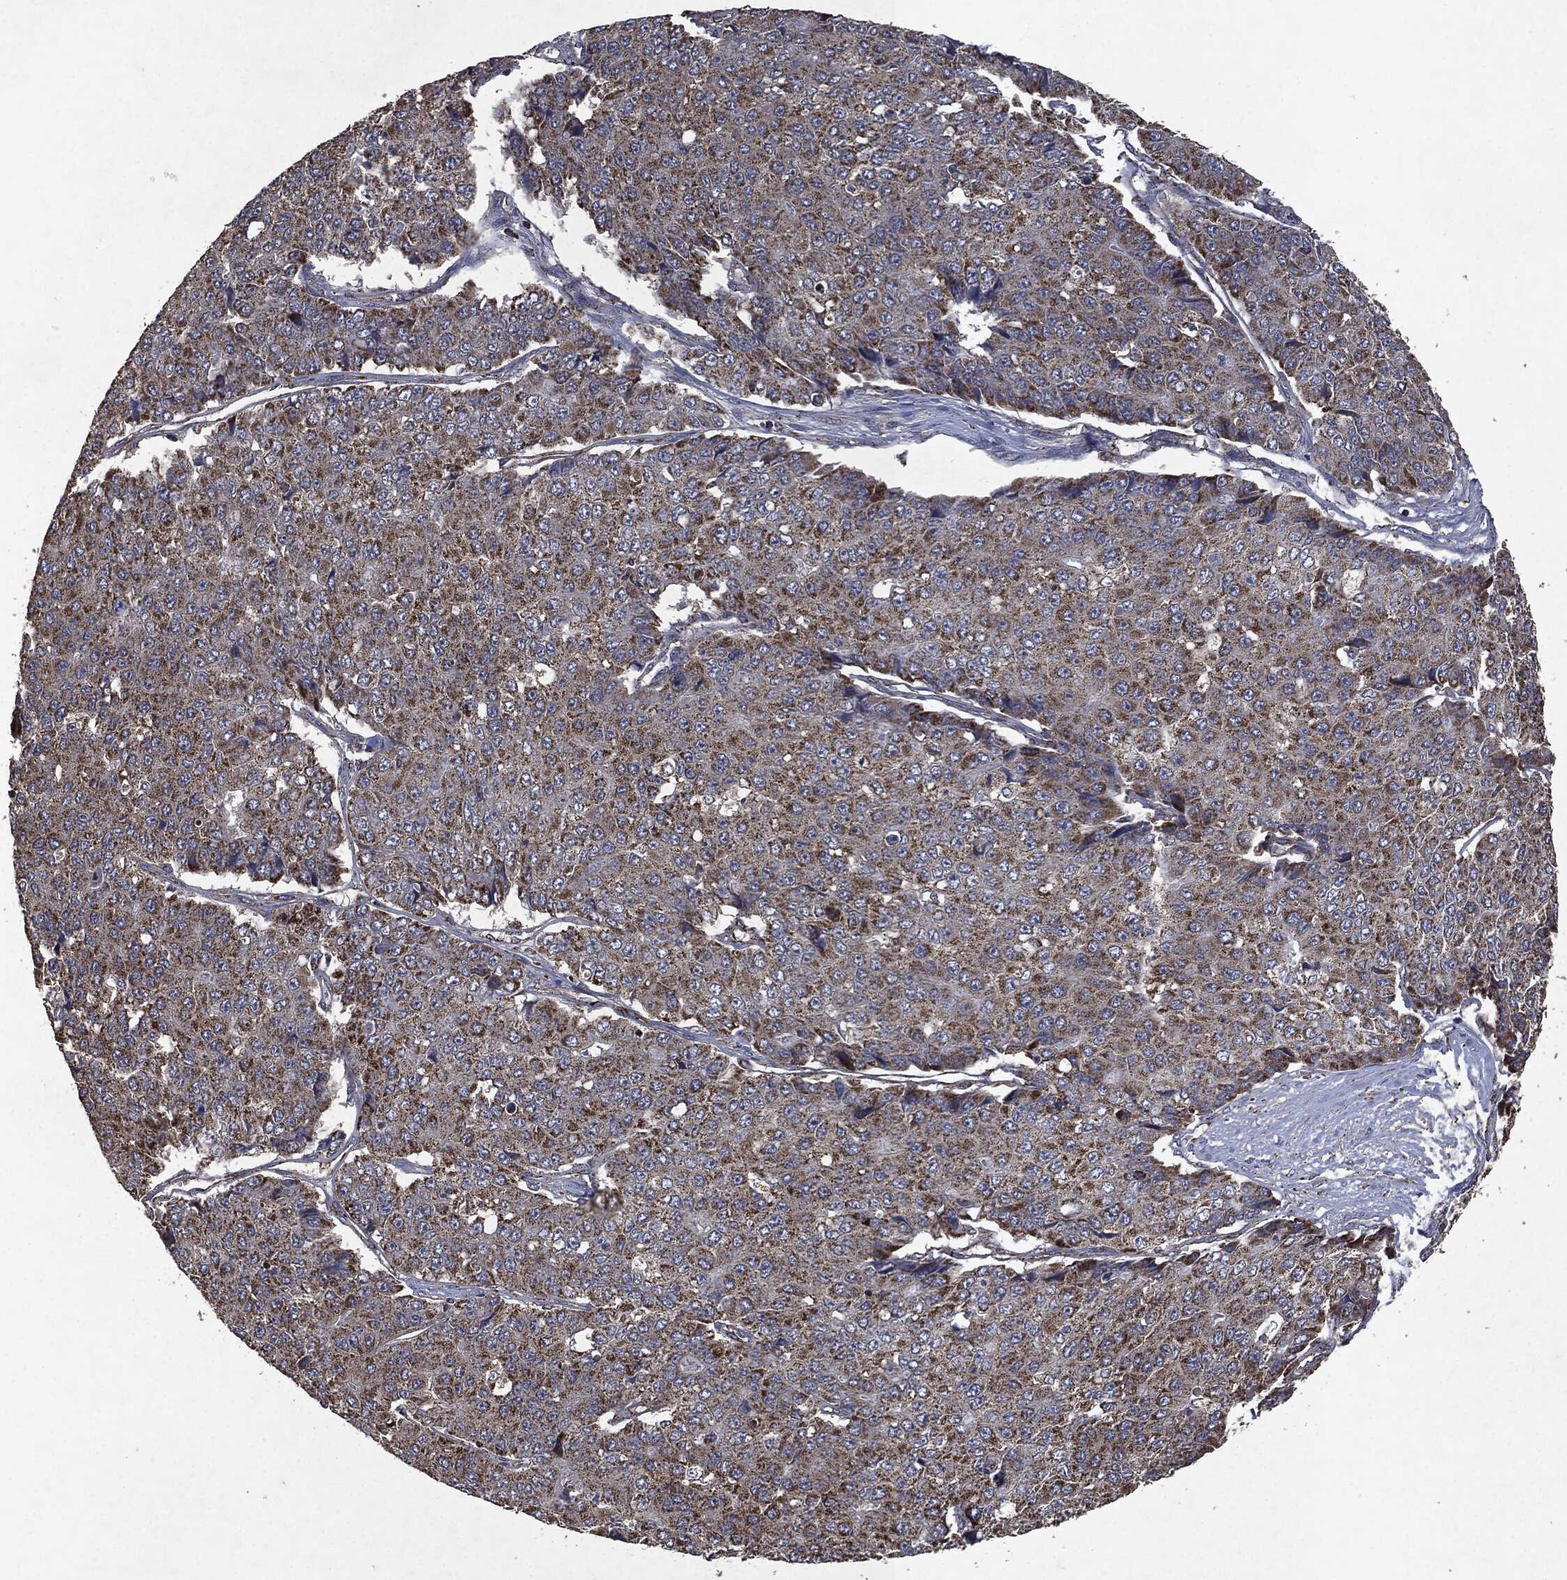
{"staining": {"intensity": "moderate", "quantity": "25%-75%", "location": "cytoplasmic/membranous"}, "tissue": "pancreatic cancer", "cell_type": "Tumor cells", "image_type": "cancer", "snomed": [{"axis": "morphology", "description": "Normal tissue, NOS"}, {"axis": "morphology", "description": "Adenocarcinoma, NOS"}, {"axis": "topography", "description": "Pancreas"}, {"axis": "topography", "description": "Duodenum"}], "caption": "Human pancreatic cancer (adenocarcinoma) stained with a protein marker demonstrates moderate staining in tumor cells.", "gene": "RYK", "patient": {"sex": "male", "age": 50}}